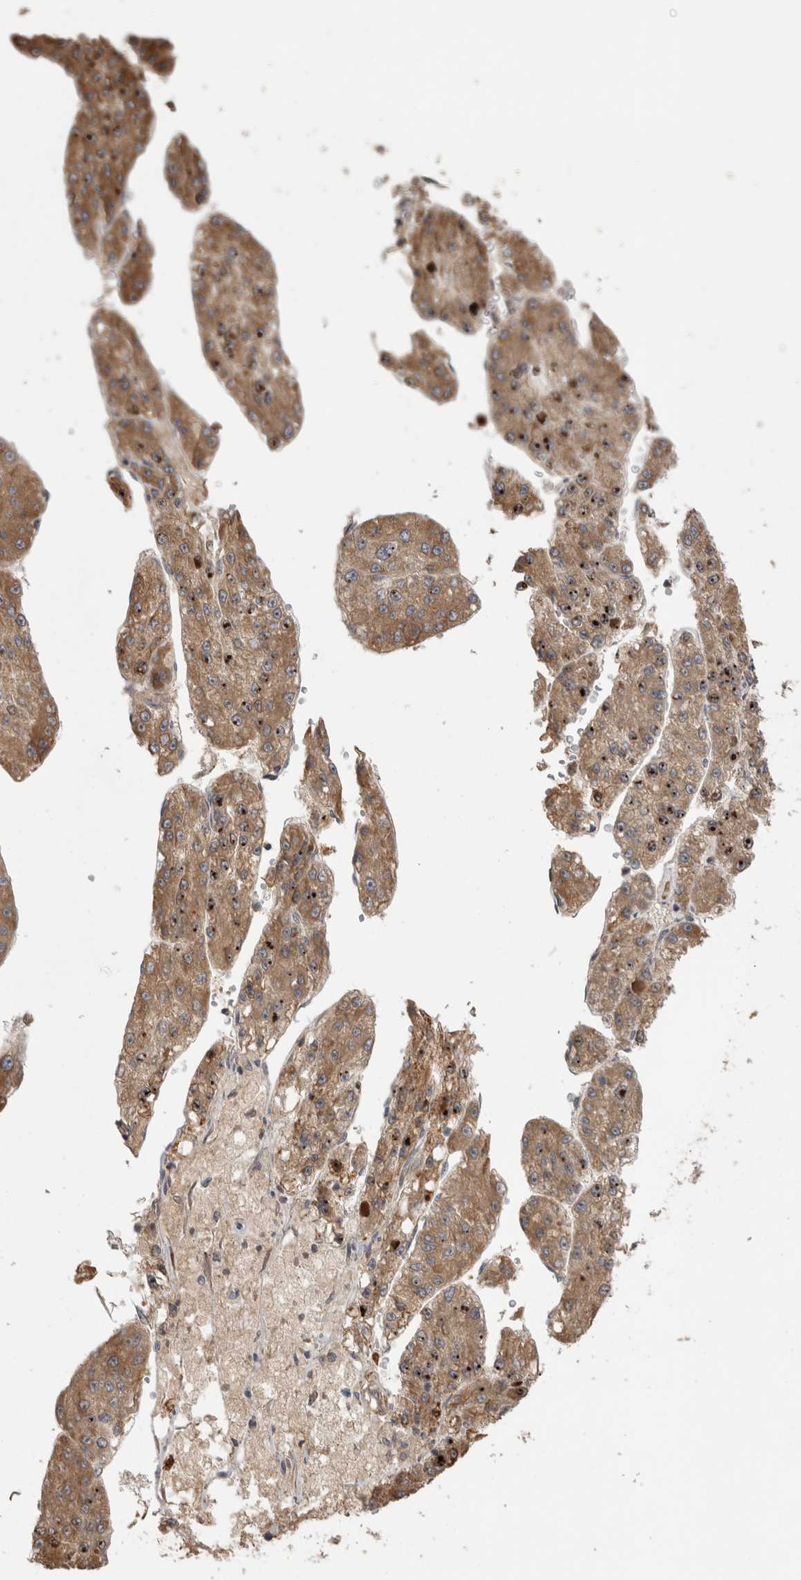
{"staining": {"intensity": "moderate", "quantity": ">75%", "location": "cytoplasmic/membranous"}, "tissue": "liver cancer", "cell_type": "Tumor cells", "image_type": "cancer", "snomed": [{"axis": "morphology", "description": "Carcinoma, Hepatocellular, NOS"}, {"axis": "topography", "description": "Liver"}], "caption": "The immunohistochemical stain shows moderate cytoplasmic/membranous staining in tumor cells of hepatocellular carcinoma (liver) tissue.", "gene": "TBCE", "patient": {"sex": "female", "age": 73}}